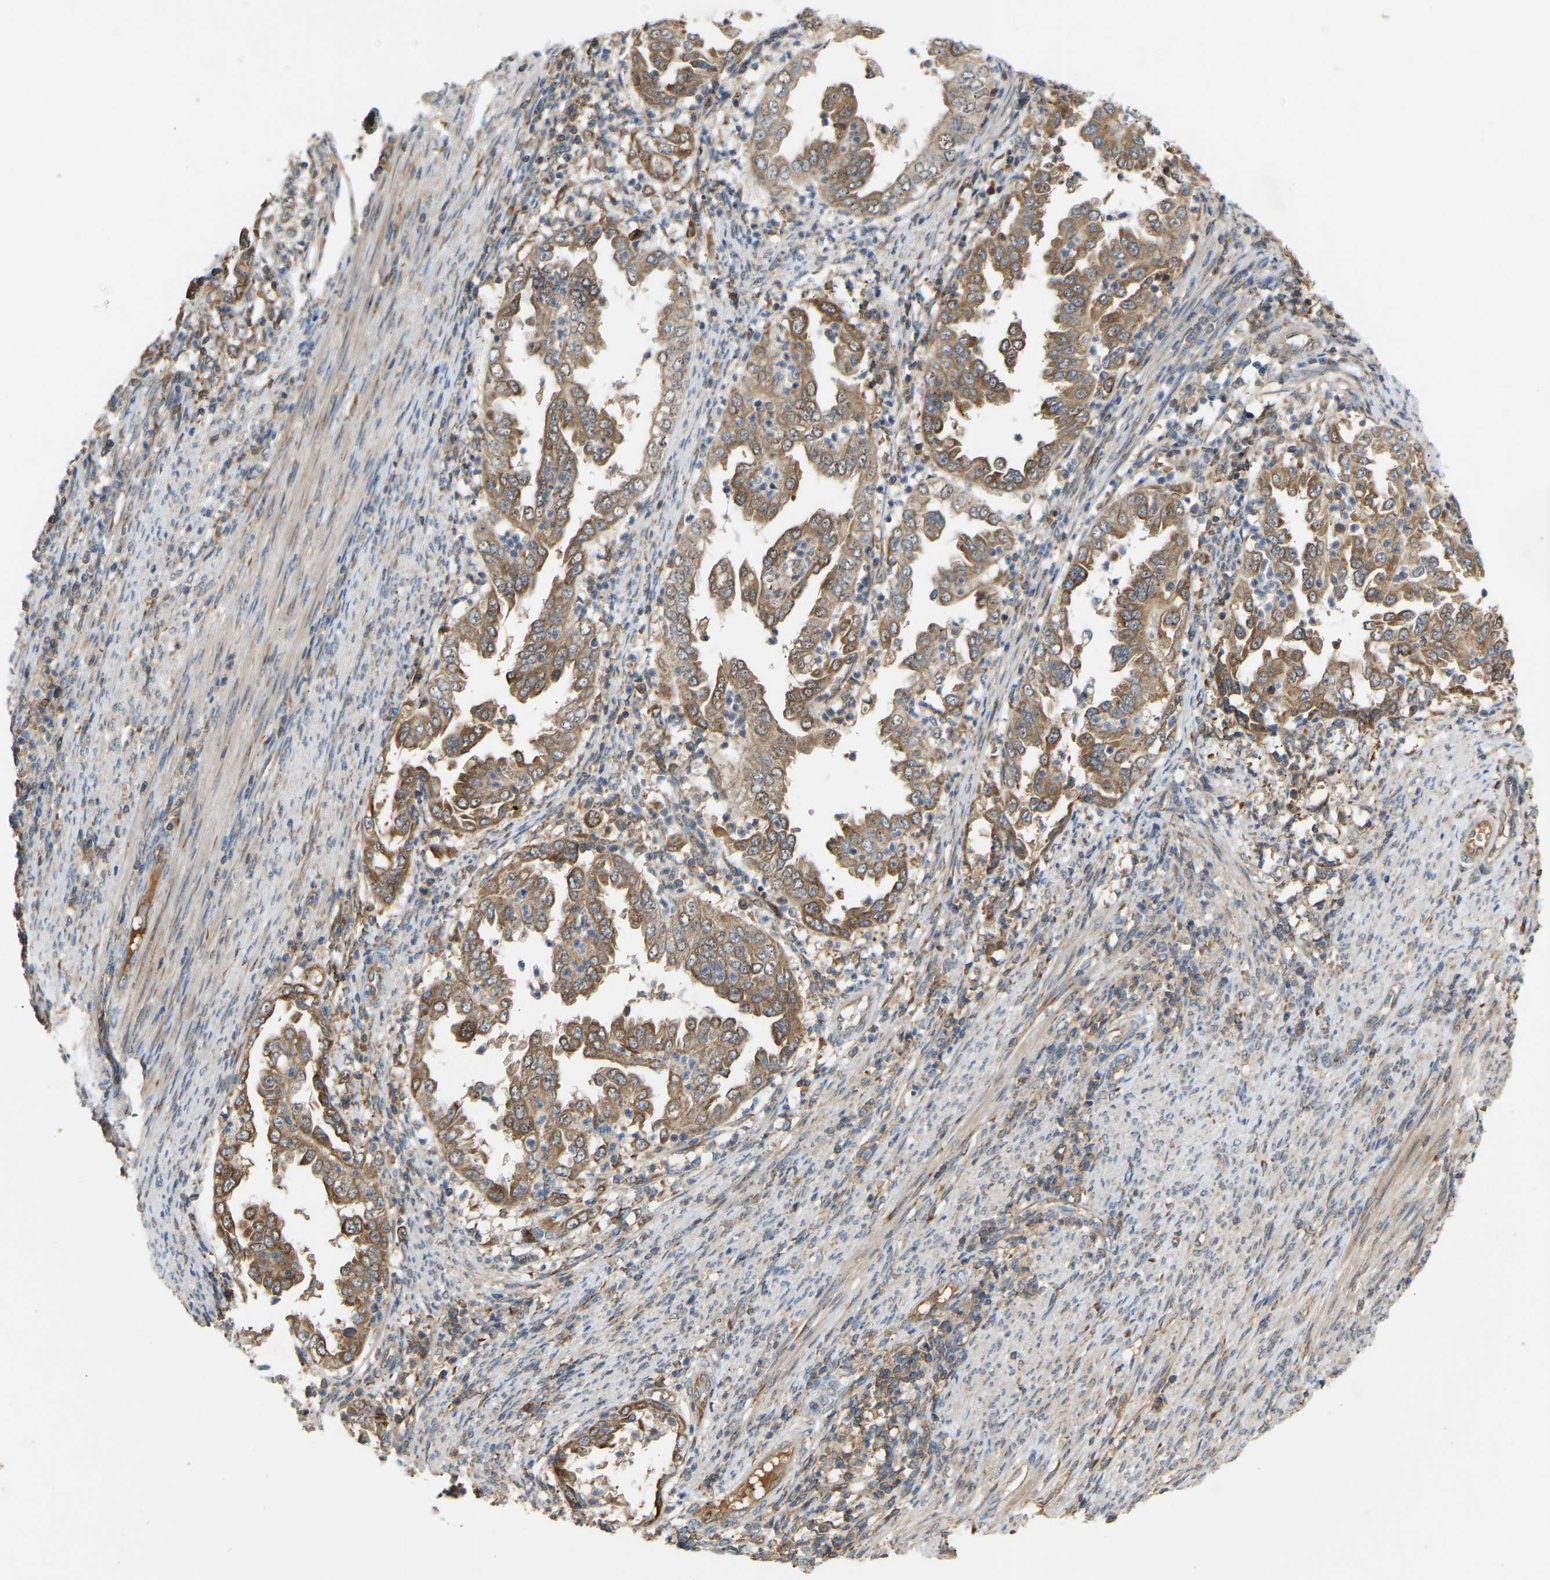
{"staining": {"intensity": "moderate", "quantity": ">75%", "location": "cytoplasmic/membranous"}, "tissue": "endometrial cancer", "cell_type": "Tumor cells", "image_type": "cancer", "snomed": [{"axis": "morphology", "description": "Adenocarcinoma, NOS"}, {"axis": "topography", "description": "Endometrium"}], "caption": "Immunohistochemistry (IHC) of human adenocarcinoma (endometrial) exhibits medium levels of moderate cytoplasmic/membranous staining in approximately >75% of tumor cells.", "gene": "PTCD1", "patient": {"sex": "female", "age": 85}}